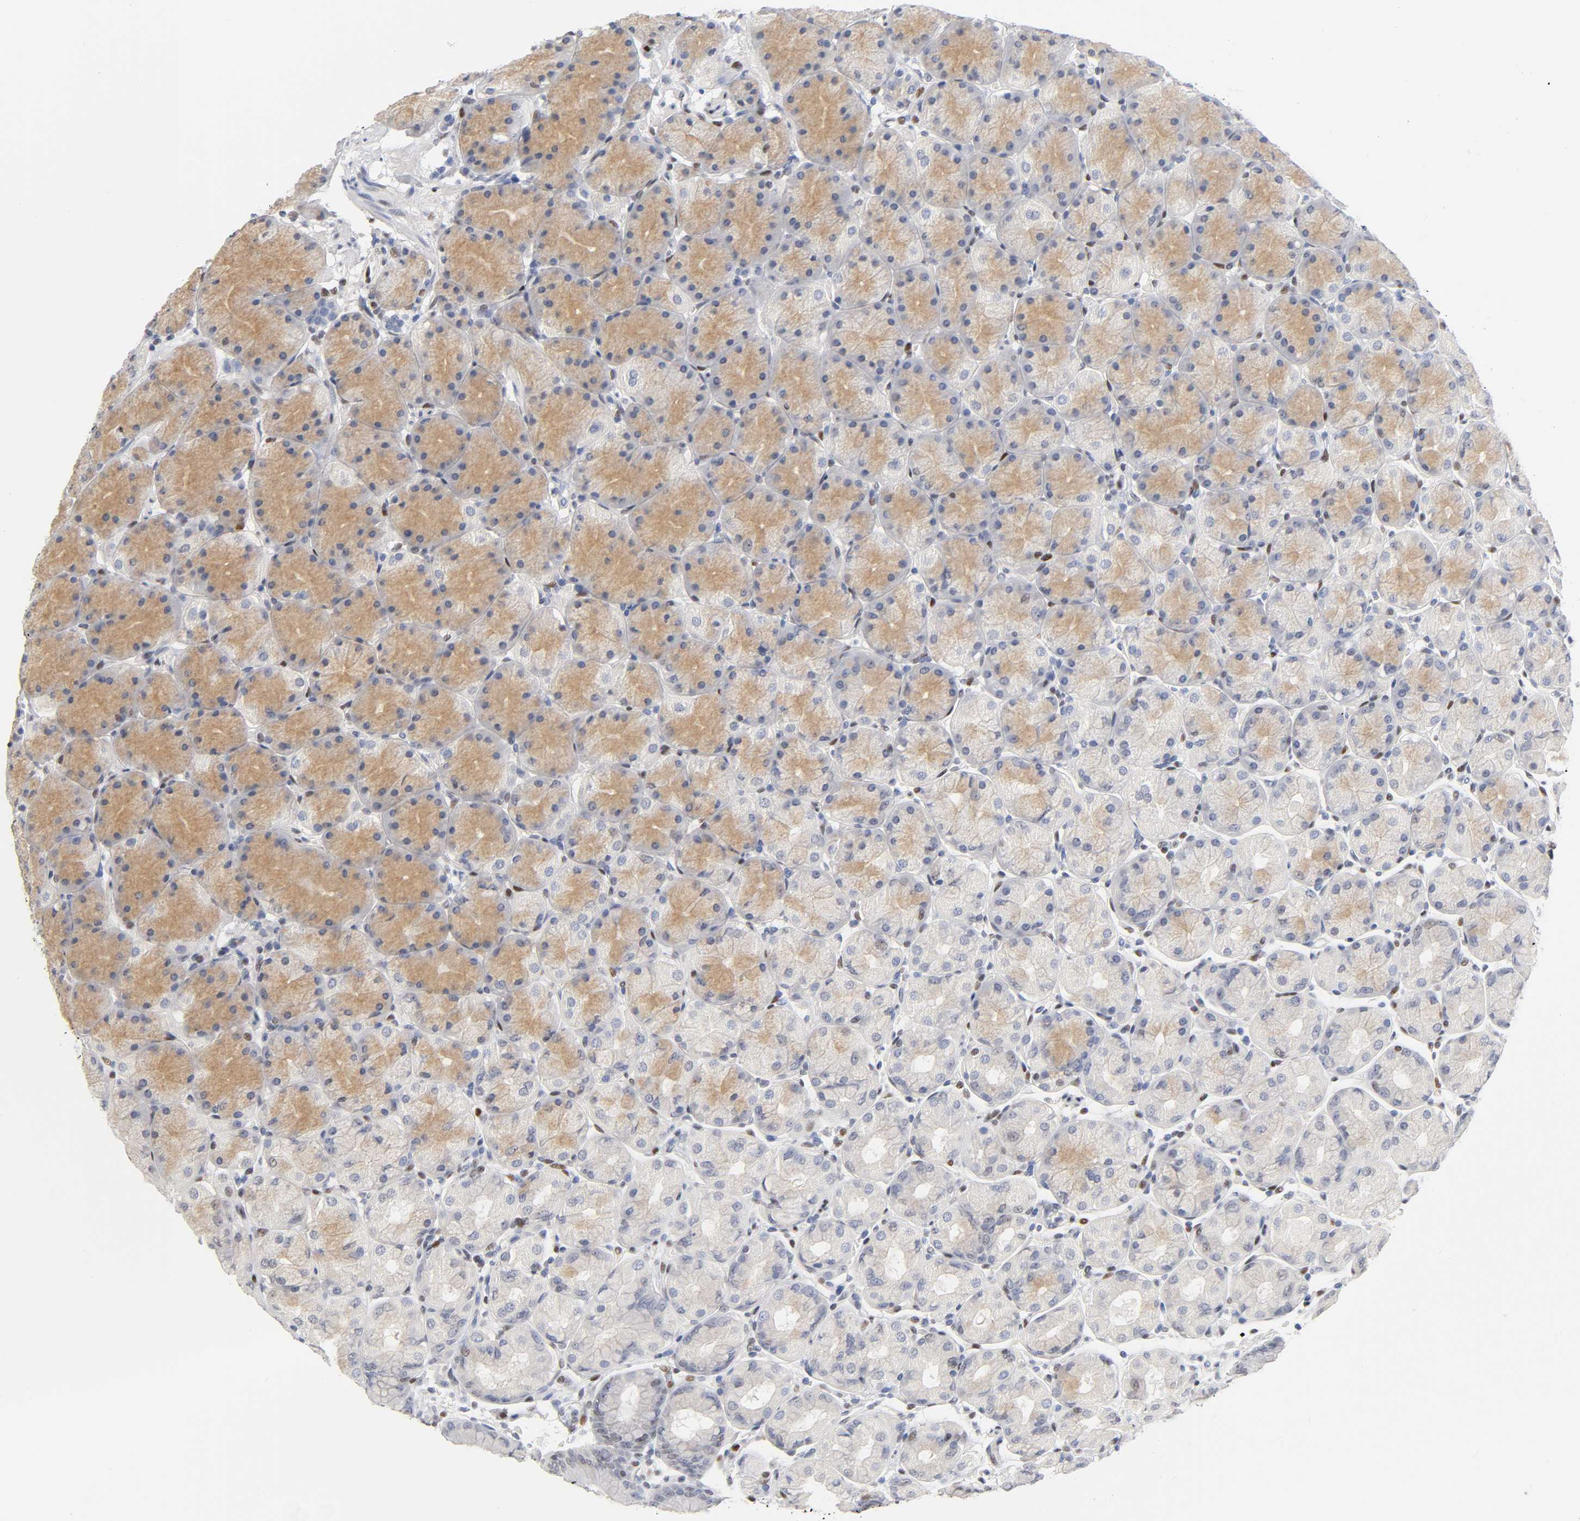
{"staining": {"intensity": "weak", "quantity": "25%-75%", "location": "cytoplasmic/membranous"}, "tissue": "stomach", "cell_type": "Glandular cells", "image_type": "normal", "snomed": [{"axis": "morphology", "description": "Normal tissue, NOS"}, {"axis": "topography", "description": "Stomach, upper"}, {"axis": "topography", "description": "Stomach"}], "caption": "Glandular cells reveal low levels of weak cytoplasmic/membranous positivity in approximately 25%-75% of cells in unremarkable human stomach.", "gene": "SP3", "patient": {"sex": "male", "age": 76}}